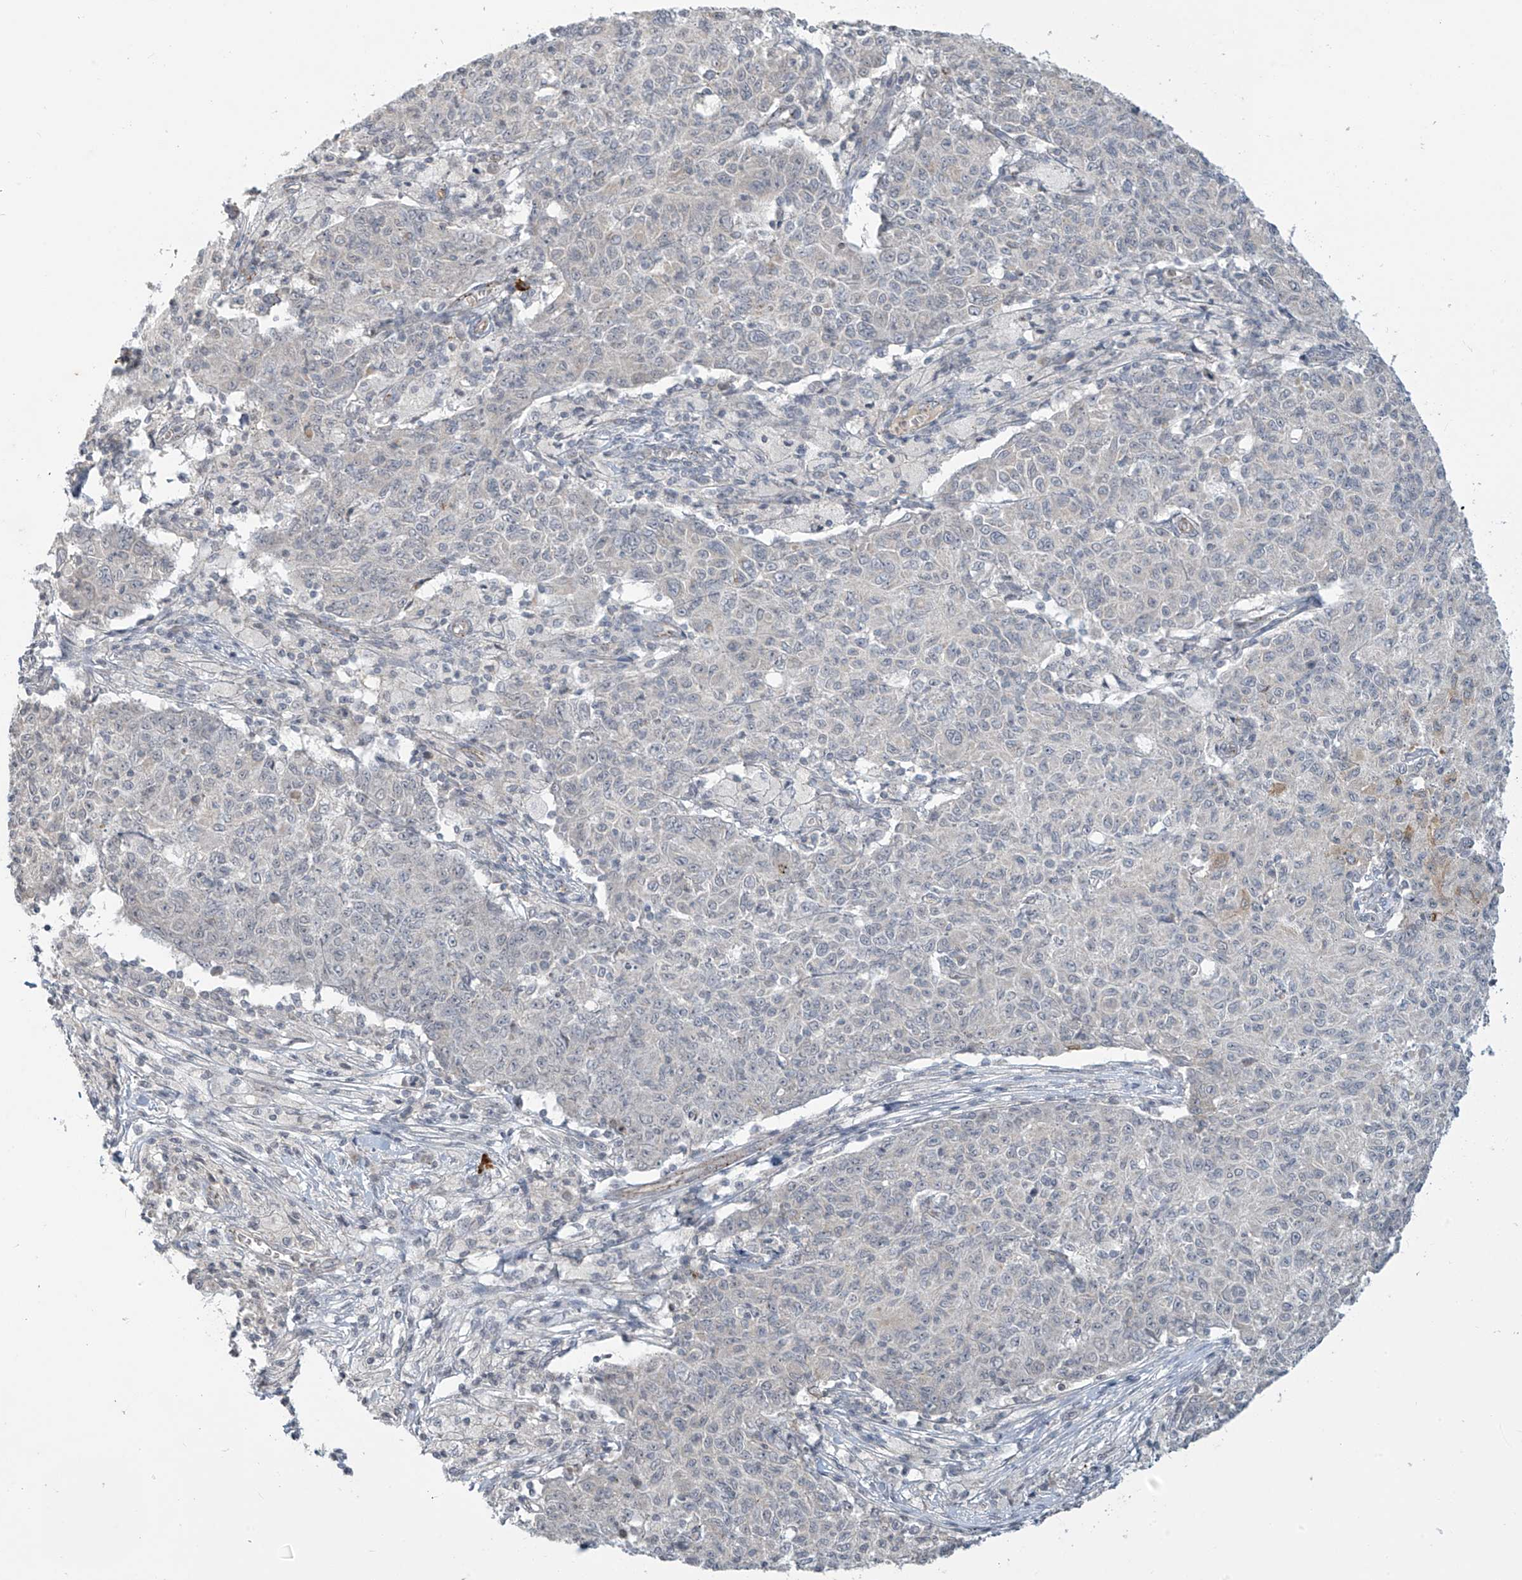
{"staining": {"intensity": "negative", "quantity": "none", "location": "none"}, "tissue": "ovarian cancer", "cell_type": "Tumor cells", "image_type": "cancer", "snomed": [{"axis": "morphology", "description": "Carcinoma, endometroid"}, {"axis": "topography", "description": "Ovary"}], "caption": "Human ovarian cancer (endometroid carcinoma) stained for a protein using IHC demonstrates no positivity in tumor cells.", "gene": "DGKQ", "patient": {"sex": "female", "age": 42}}